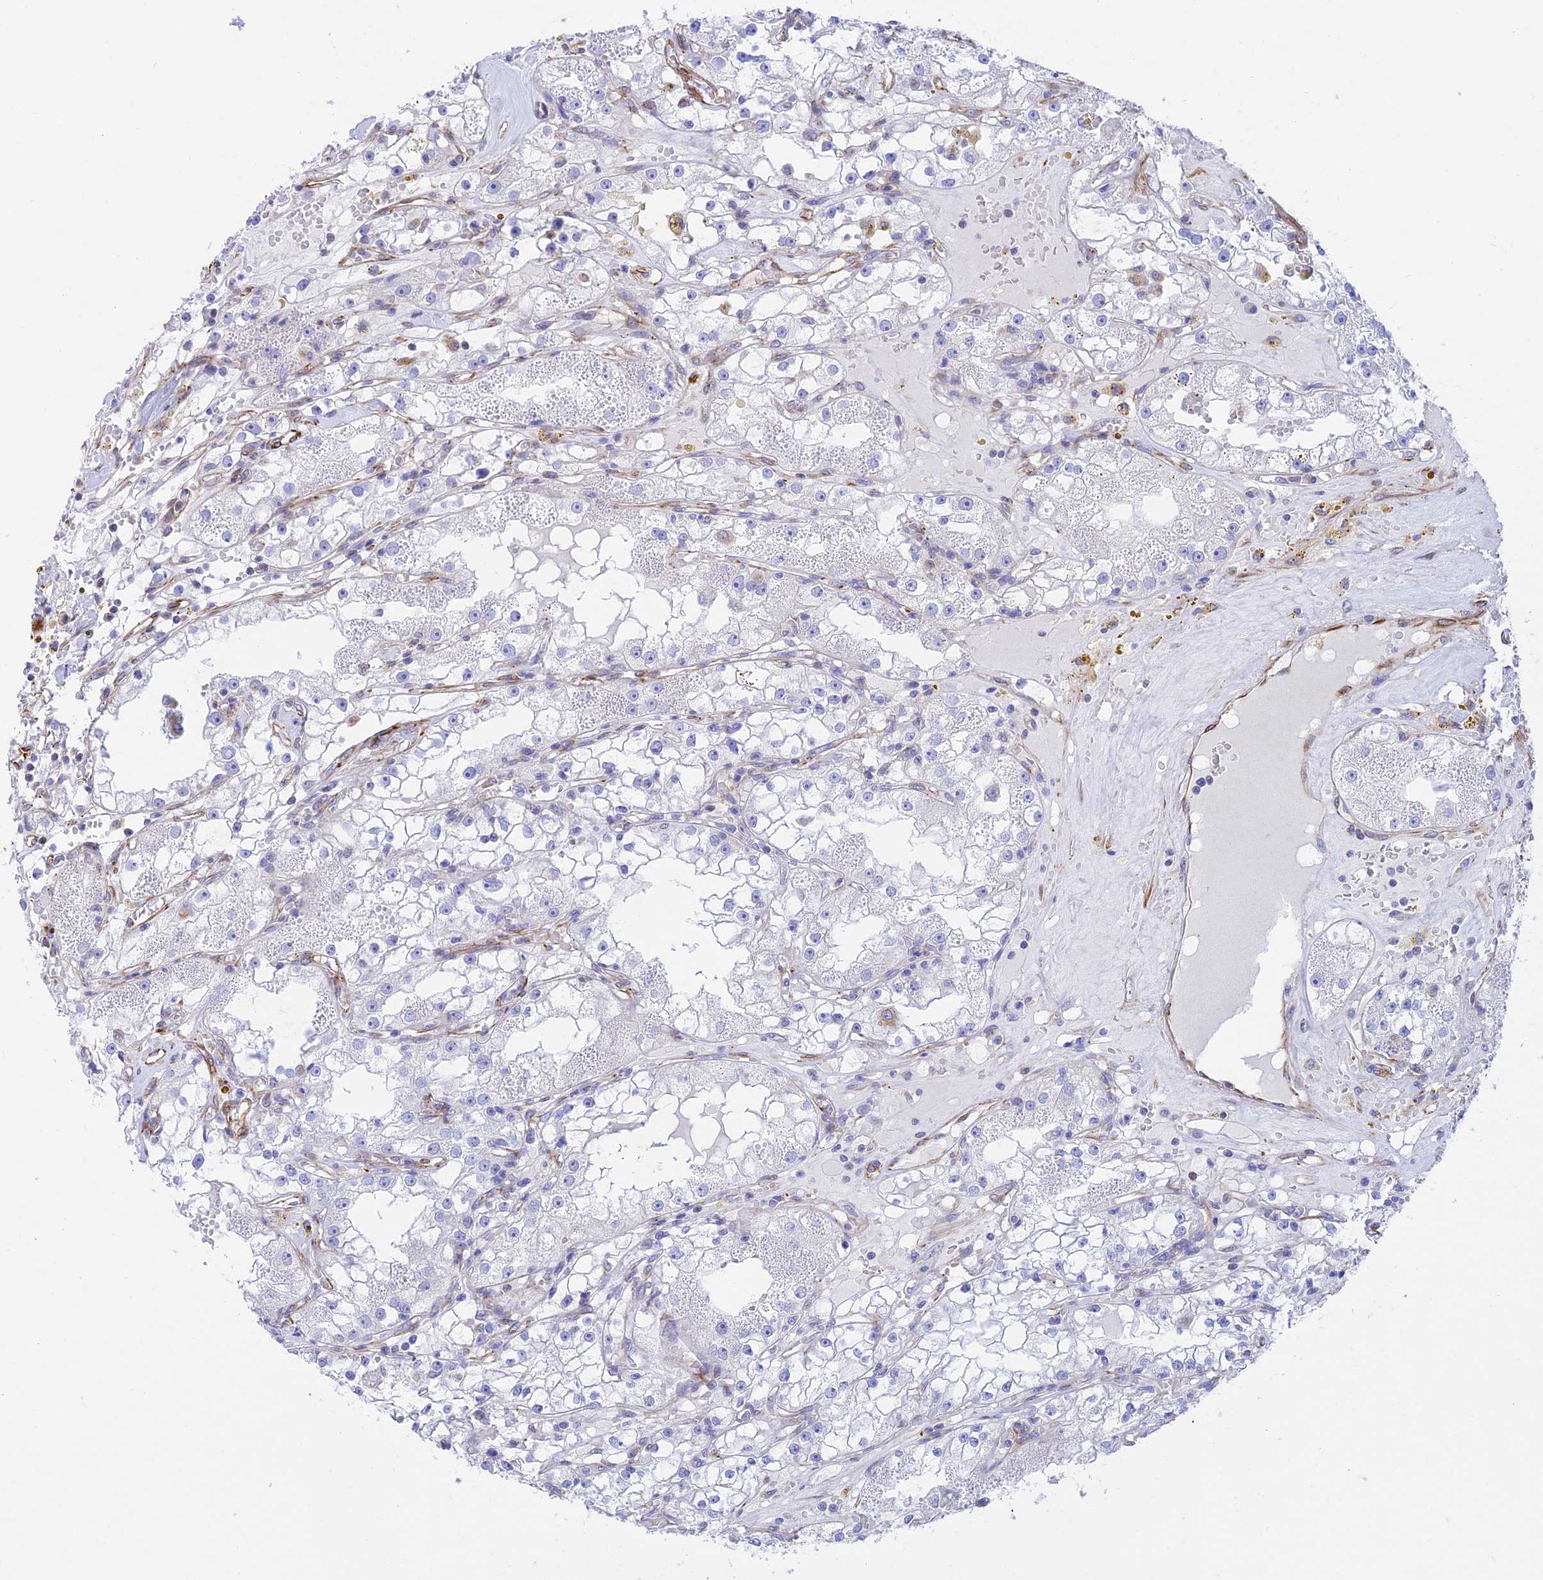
{"staining": {"intensity": "negative", "quantity": "none", "location": "none"}, "tissue": "renal cancer", "cell_type": "Tumor cells", "image_type": "cancer", "snomed": [{"axis": "morphology", "description": "Adenocarcinoma, NOS"}, {"axis": "topography", "description": "Kidney"}], "caption": "Renal cancer (adenocarcinoma) was stained to show a protein in brown. There is no significant positivity in tumor cells. The staining was performed using DAB (3,3'-diaminobenzidine) to visualize the protein expression in brown, while the nuclei were stained in blue with hematoxylin (Magnification: 20x).", "gene": "ZNF652", "patient": {"sex": "male", "age": 56}}